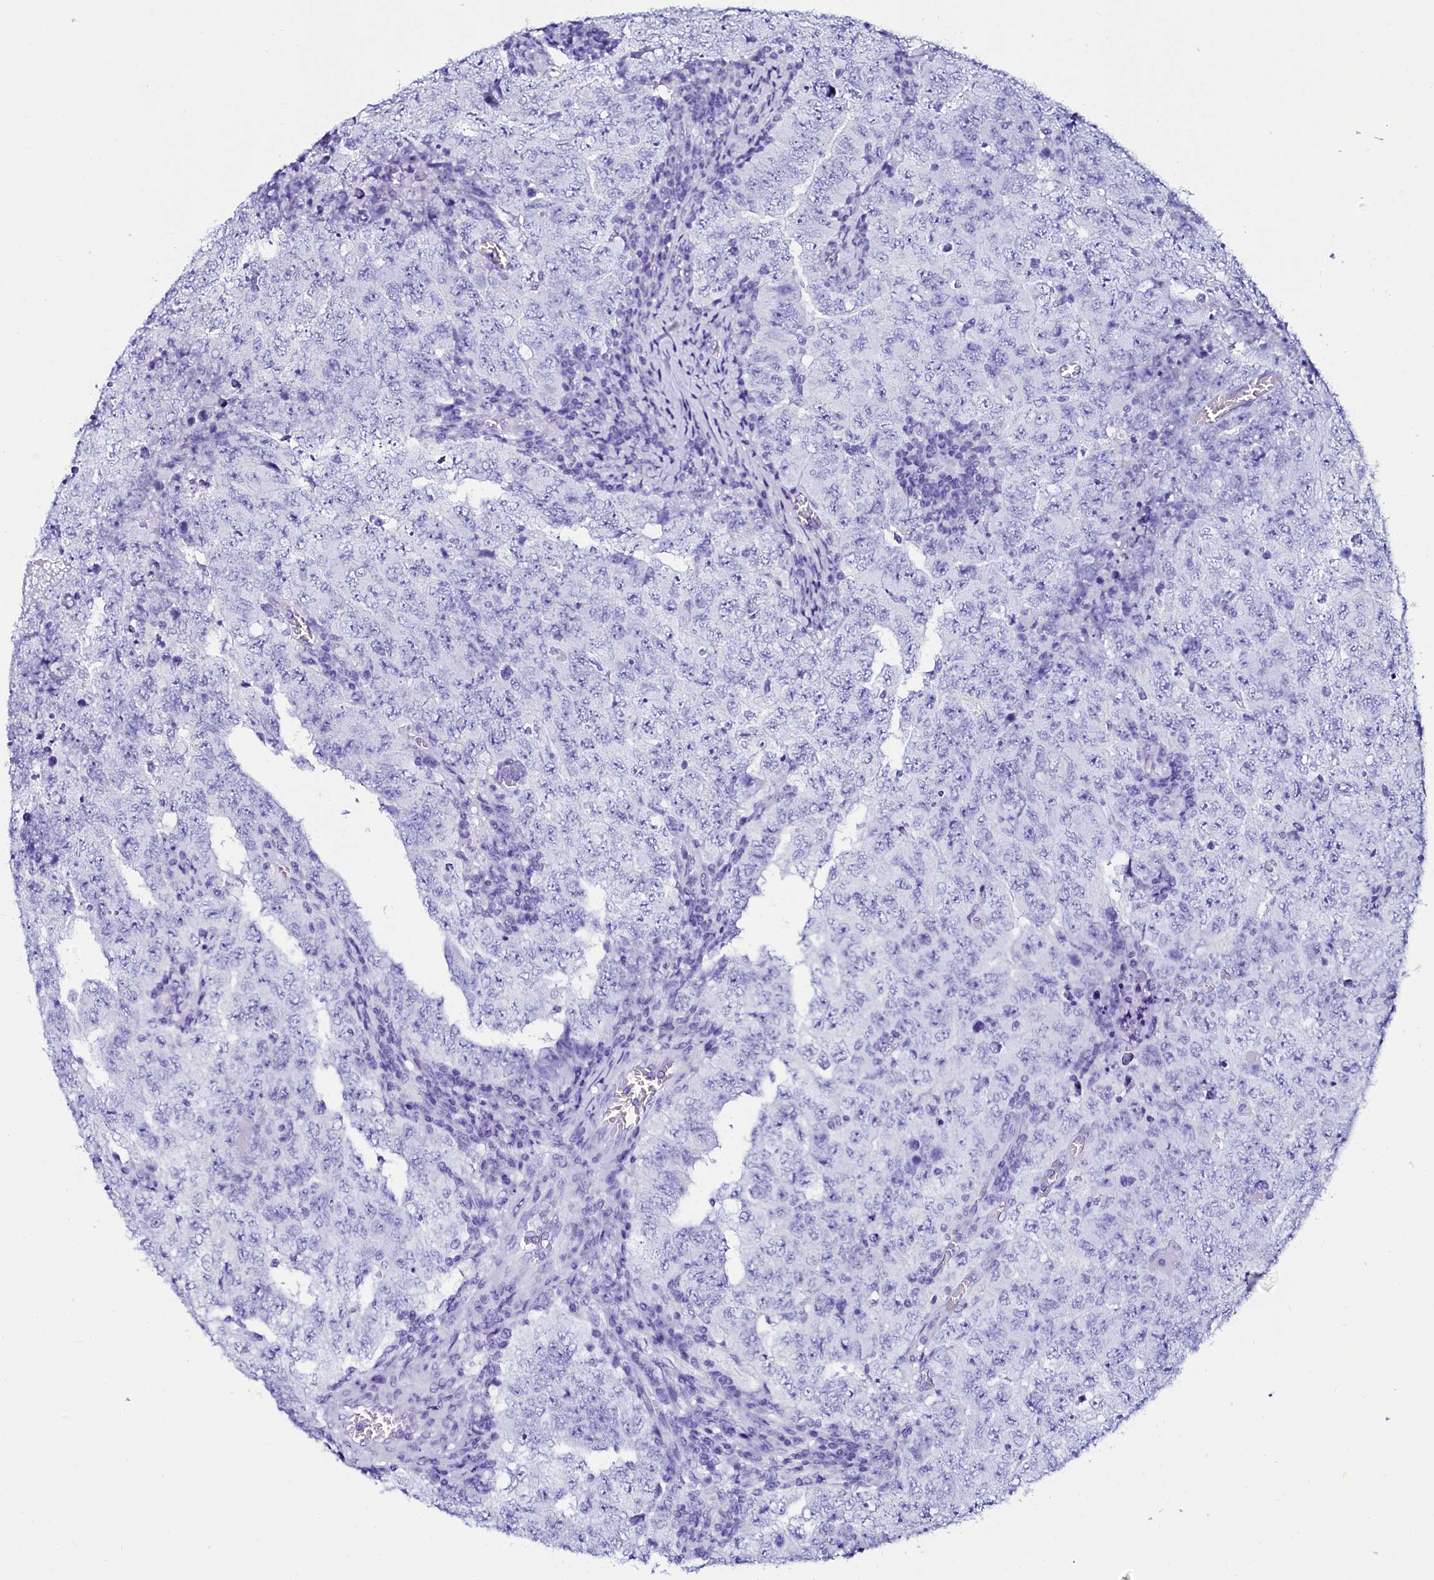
{"staining": {"intensity": "negative", "quantity": "none", "location": "none"}, "tissue": "testis cancer", "cell_type": "Tumor cells", "image_type": "cancer", "snomed": [{"axis": "morphology", "description": "Carcinoma, Embryonal, NOS"}, {"axis": "topography", "description": "Testis"}], "caption": "Tumor cells show no significant protein expression in testis cancer (embryonal carcinoma). Nuclei are stained in blue.", "gene": "SORD", "patient": {"sex": "male", "age": 26}}